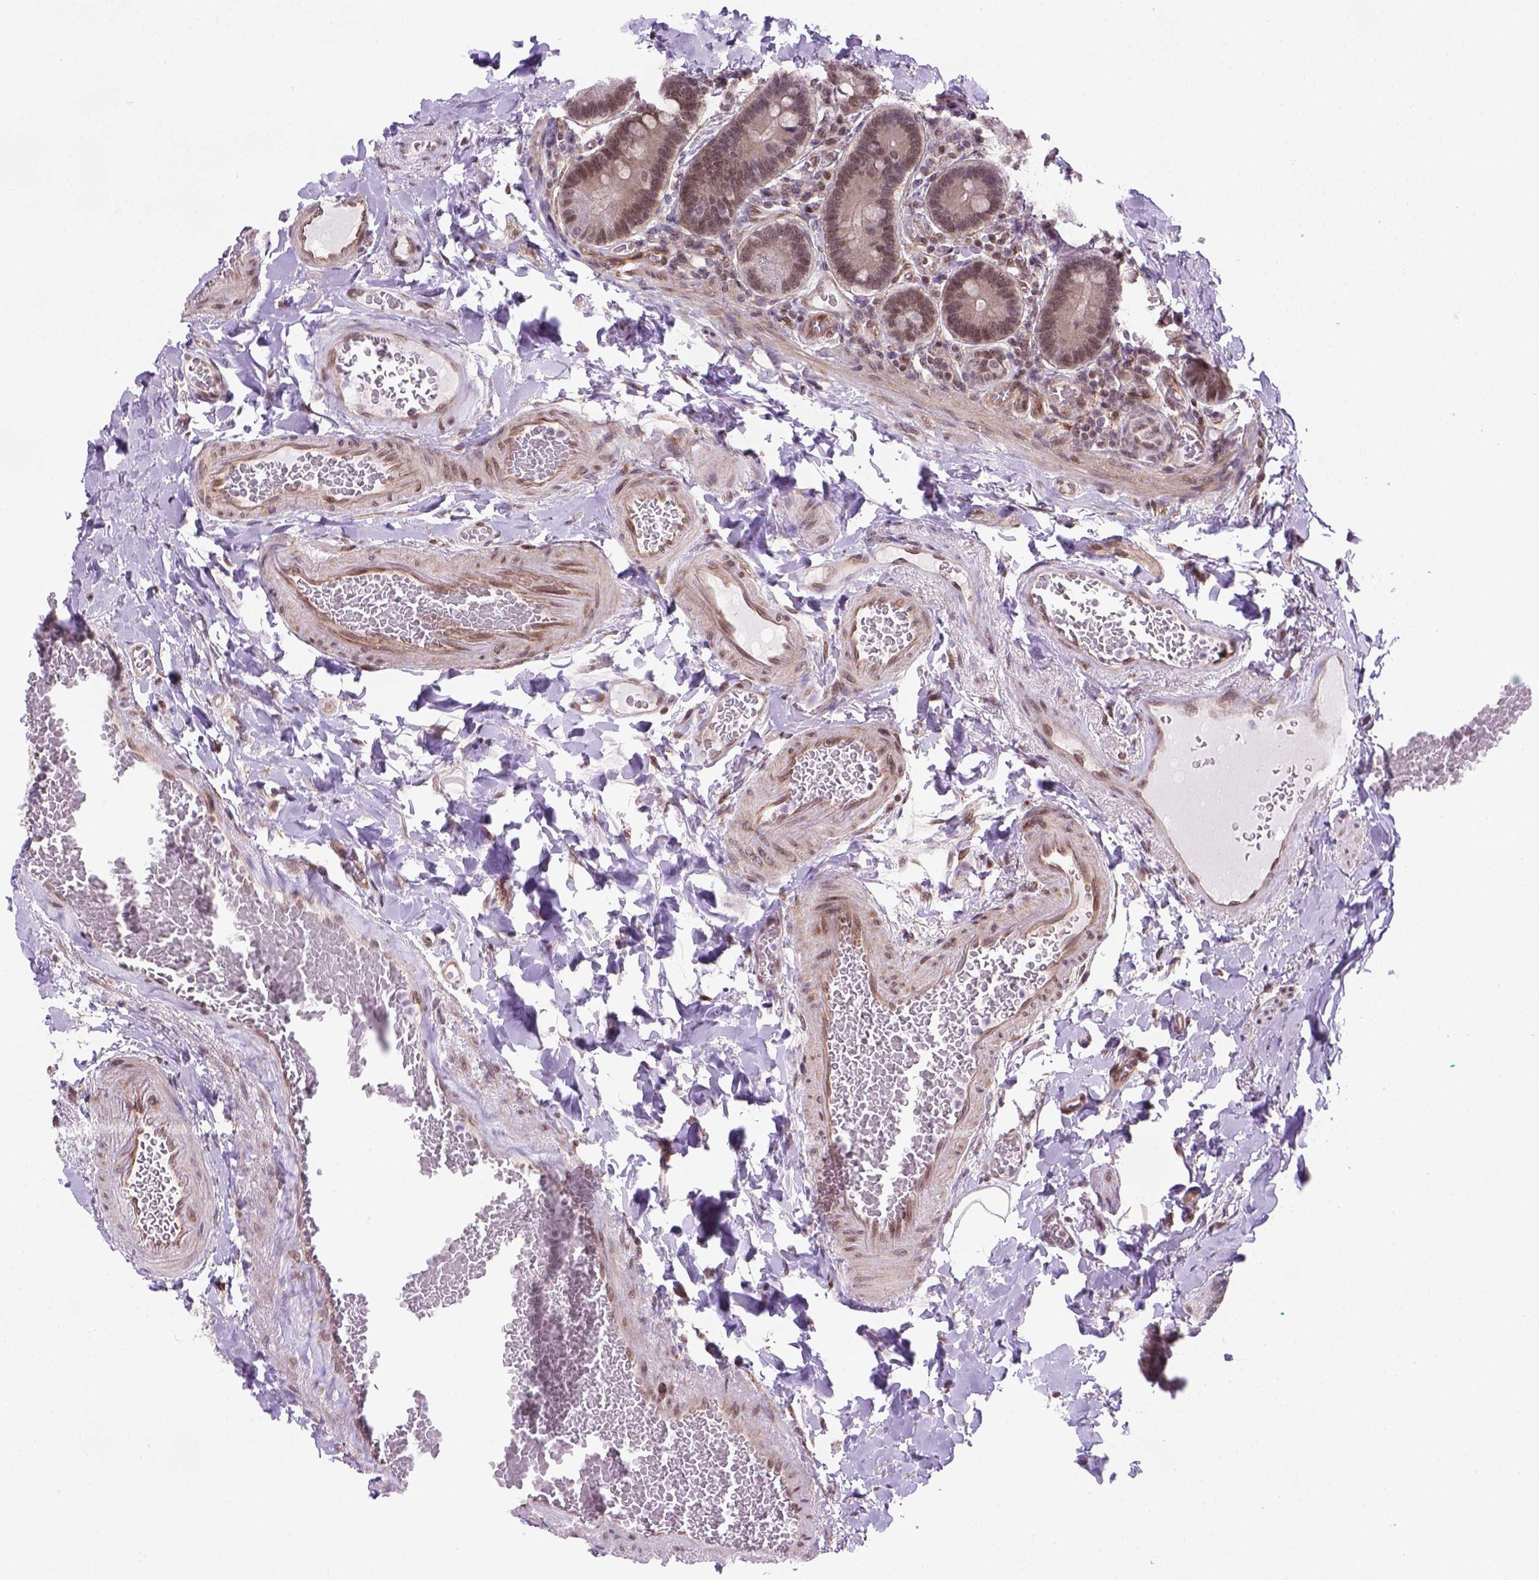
{"staining": {"intensity": "moderate", "quantity": "<25%", "location": "nuclear"}, "tissue": "duodenum", "cell_type": "Glandular cells", "image_type": "normal", "snomed": [{"axis": "morphology", "description": "Normal tissue, NOS"}, {"axis": "topography", "description": "Duodenum"}], "caption": "An image showing moderate nuclear staining in approximately <25% of glandular cells in normal duodenum, as visualized by brown immunohistochemical staining.", "gene": "MGMT", "patient": {"sex": "female", "age": 62}}